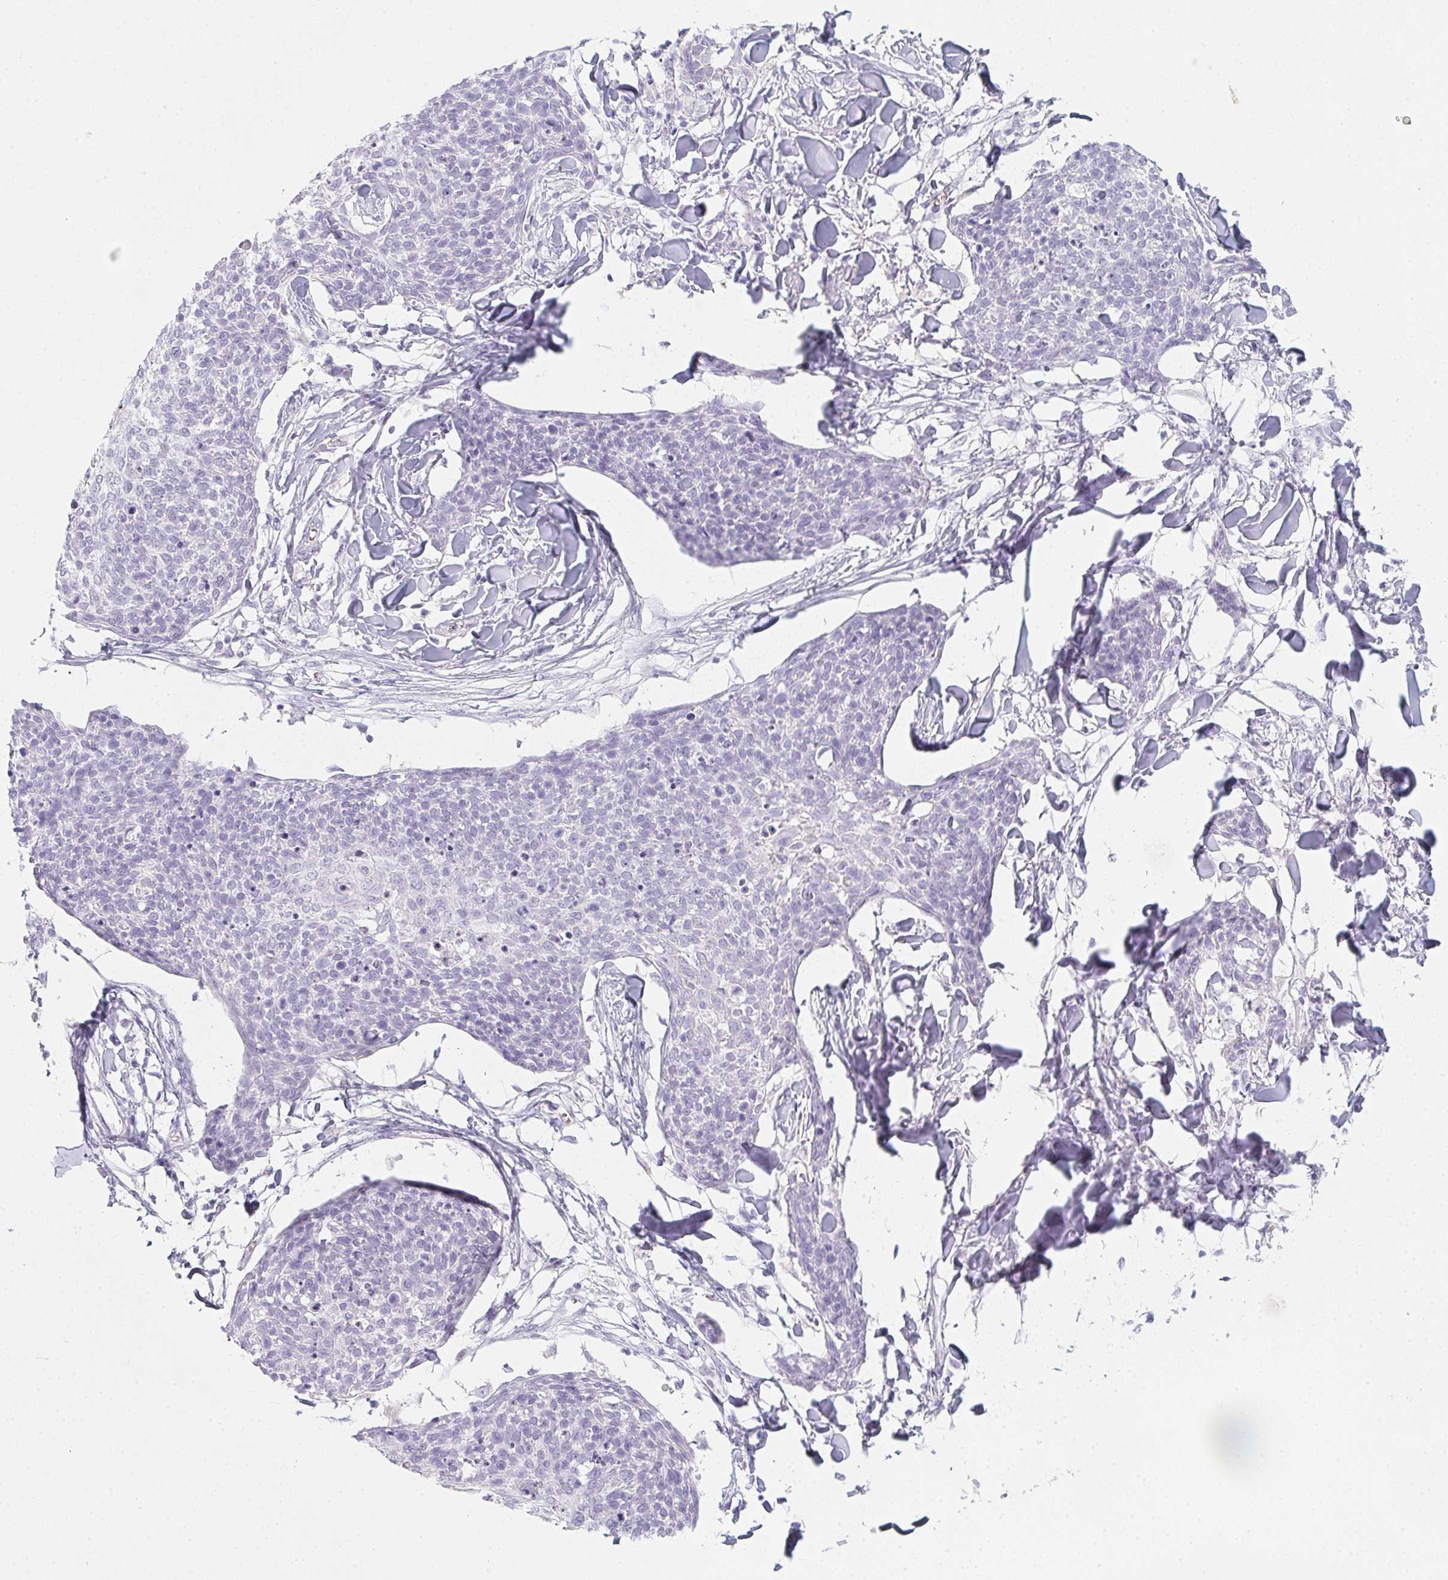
{"staining": {"intensity": "negative", "quantity": "none", "location": "none"}, "tissue": "skin cancer", "cell_type": "Tumor cells", "image_type": "cancer", "snomed": [{"axis": "morphology", "description": "Squamous cell carcinoma, NOS"}, {"axis": "topography", "description": "Skin"}, {"axis": "topography", "description": "Vulva"}], "caption": "Human skin cancer stained for a protein using immunohistochemistry (IHC) exhibits no positivity in tumor cells.", "gene": "DCD", "patient": {"sex": "female", "age": 75}}